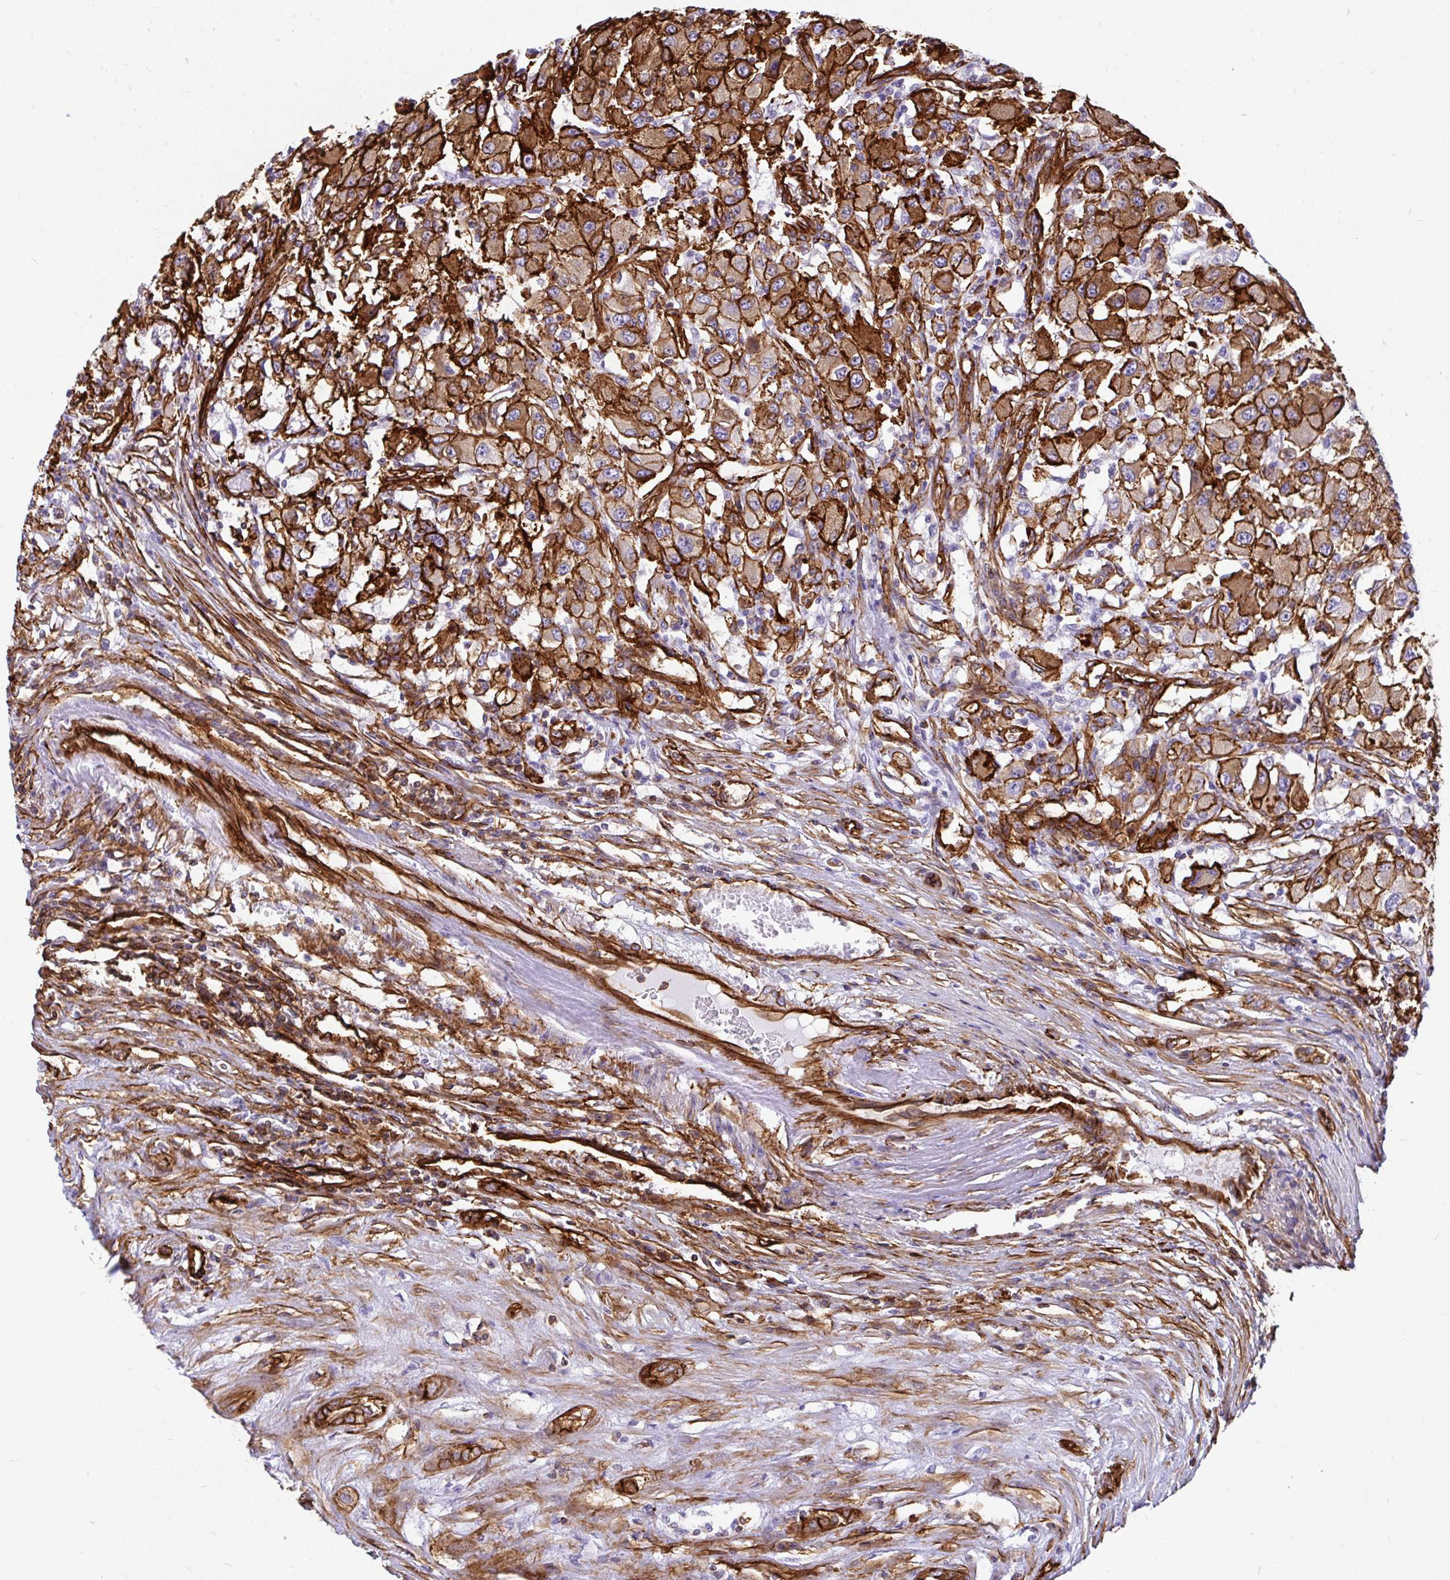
{"staining": {"intensity": "strong", "quantity": ">75%", "location": "cytoplasmic/membranous"}, "tissue": "renal cancer", "cell_type": "Tumor cells", "image_type": "cancer", "snomed": [{"axis": "morphology", "description": "Adenocarcinoma, NOS"}, {"axis": "topography", "description": "Kidney"}], "caption": "Immunohistochemical staining of renal cancer (adenocarcinoma) shows high levels of strong cytoplasmic/membranous staining in about >75% of tumor cells.", "gene": "MAP1LC3B", "patient": {"sex": "female", "age": 67}}